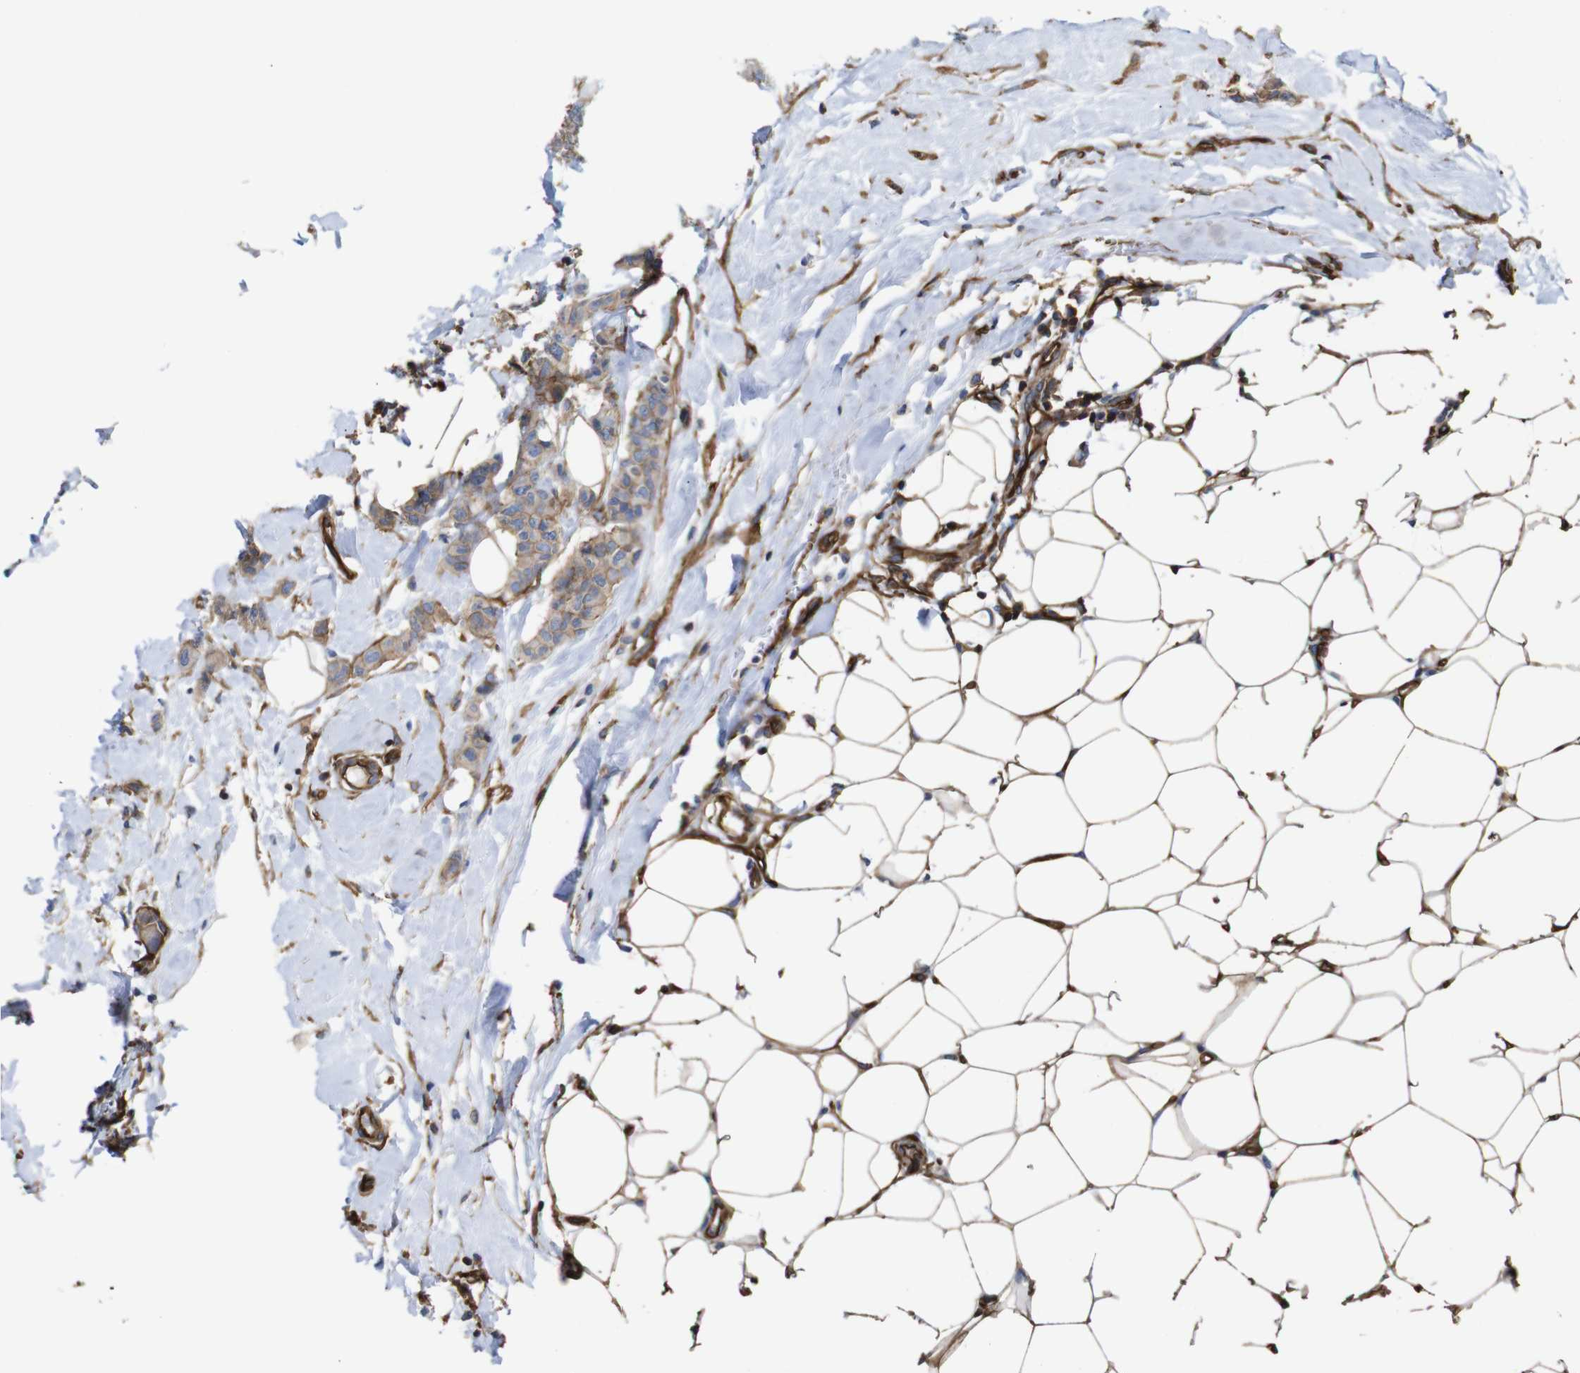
{"staining": {"intensity": "weak", "quantity": ">75%", "location": "cytoplasmic/membranous"}, "tissue": "breast cancer", "cell_type": "Tumor cells", "image_type": "cancer", "snomed": [{"axis": "morphology", "description": "Normal tissue, NOS"}, {"axis": "morphology", "description": "Duct carcinoma"}, {"axis": "topography", "description": "Breast"}], "caption": "Human breast cancer (intraductal carcinoma) stained for a protein (brown) reveals weak cytoplasmic/membranous positive expression in about >75% of tumor cells.", "gene": "SPTBN1", "patient": {"sex": "female", "age": 40}}